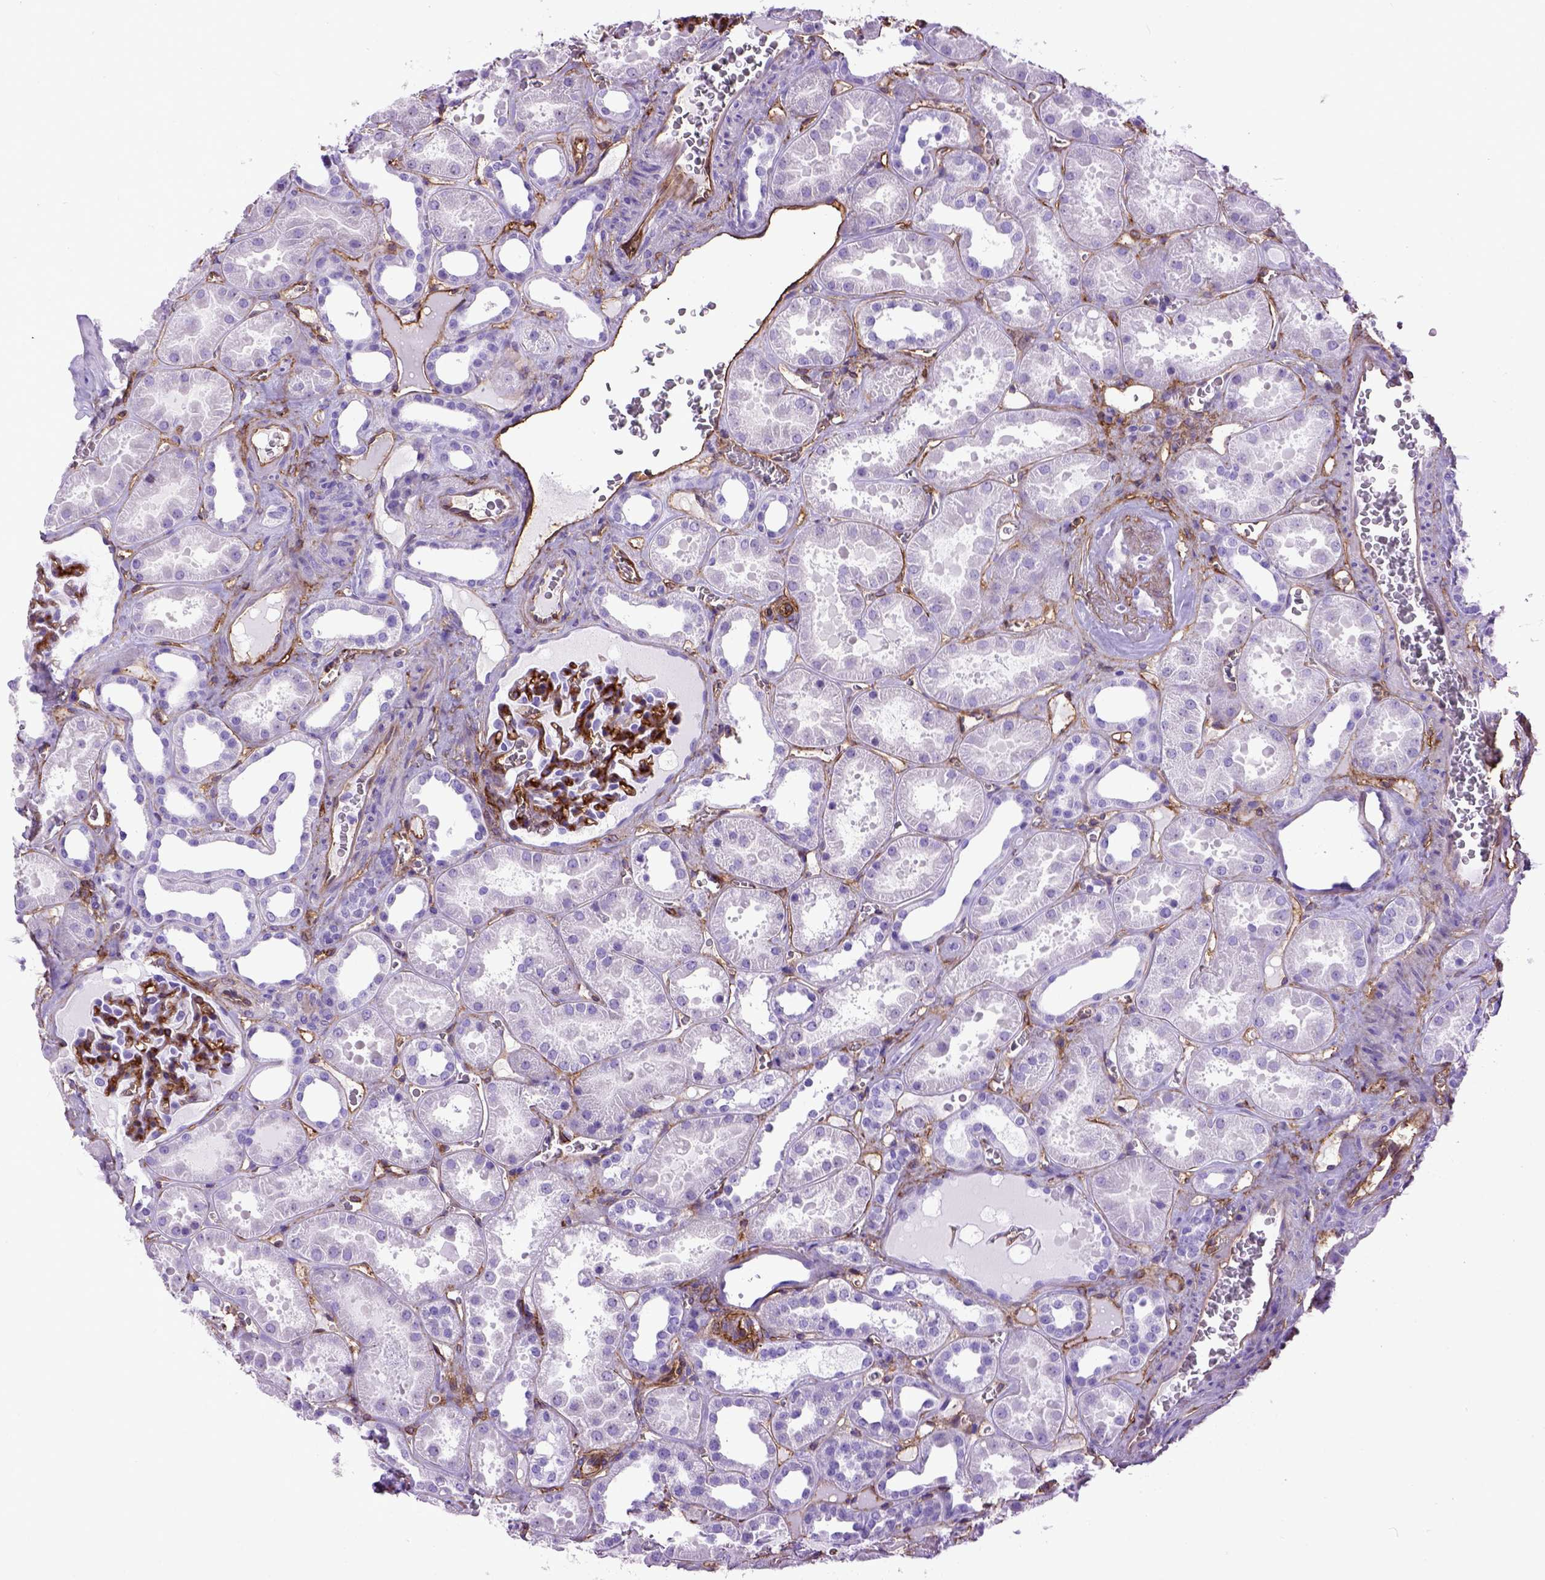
{"staining": {"intensity": "strong", "quantity": "25%-75%", "location": "cytoplasmic/membranous"}, "tissue": "kidney", "cell_type": "Cells in glomeruli", "image_type": "normal", "snomed": [{"axis": "morphology", "description": "Normal tissue, NOS"}, {"axis": "topography", "description": "Kidney"}], "caption": "Immunohistochemical staining of benign human kidney reveals high levels of strong cytoplasmic/membranous positivity in approximately 25%-75% of cells in glomeruli. The protein of interest is shown in brown color, while the nuclei are stained blue.", "gene": "ENG", "patient": {"sex": "female", "age": 41}}